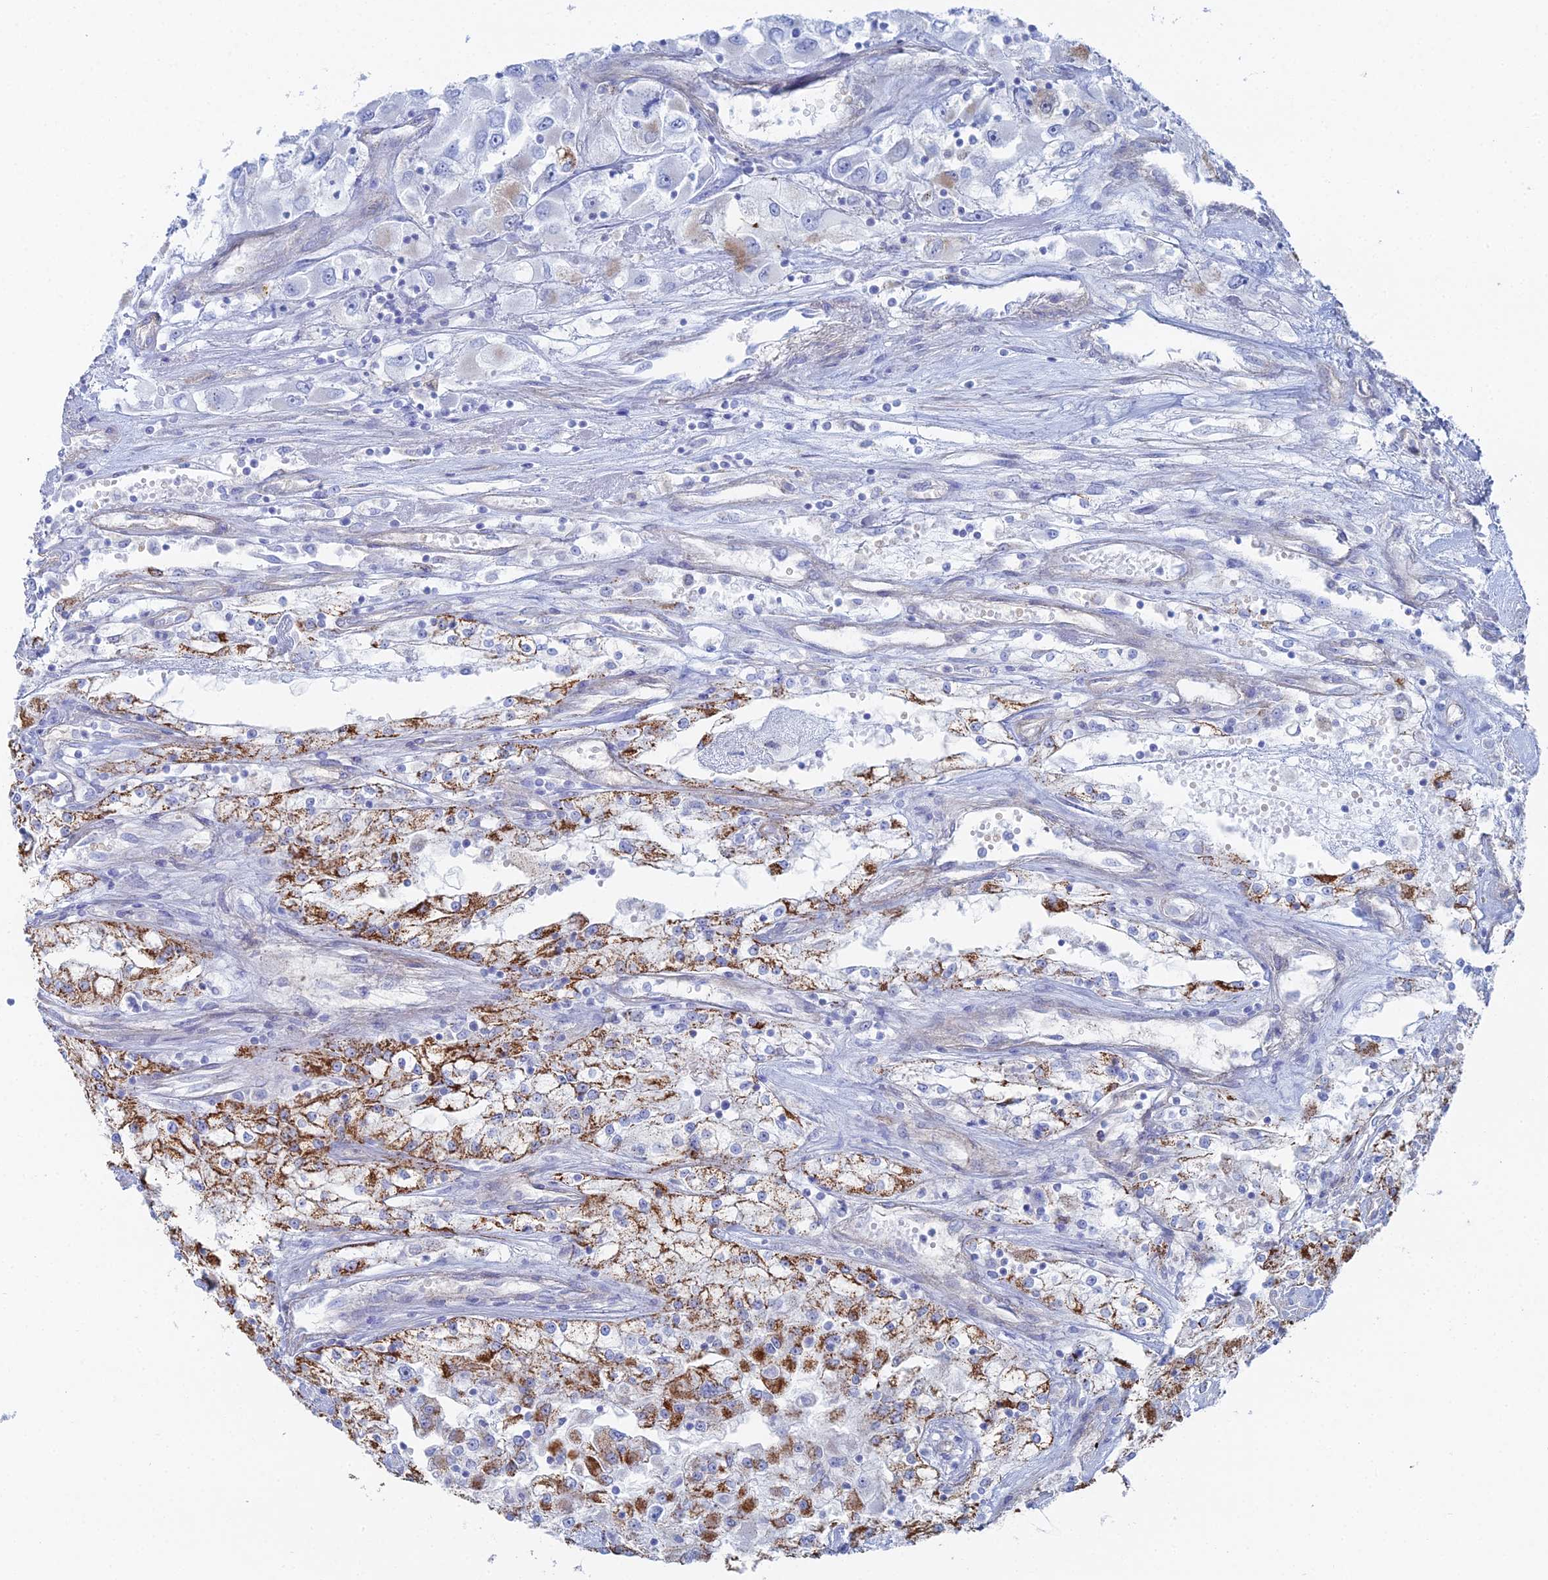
{"staining": {"intensity": "moderate", "quantity": "<25%", "location": "cytoplasmic/membranous"}, "tissue": "renal cancer", "cell_type": "Tumor cells", "image_type": "cancer", "snomed": [{"axis": "morphology", "description": "Adenocarcinoma, NOS"}, {"axis": "topography", "description": "Kidney"}], "caption": "Immunohistochemistry of renal cancer exhibits low levels of moderate cytoplasmic/membranous expression in about <25% of tumor cells.", "gene": "DHX34", "patient": {"sex": "female", "age": 52}}